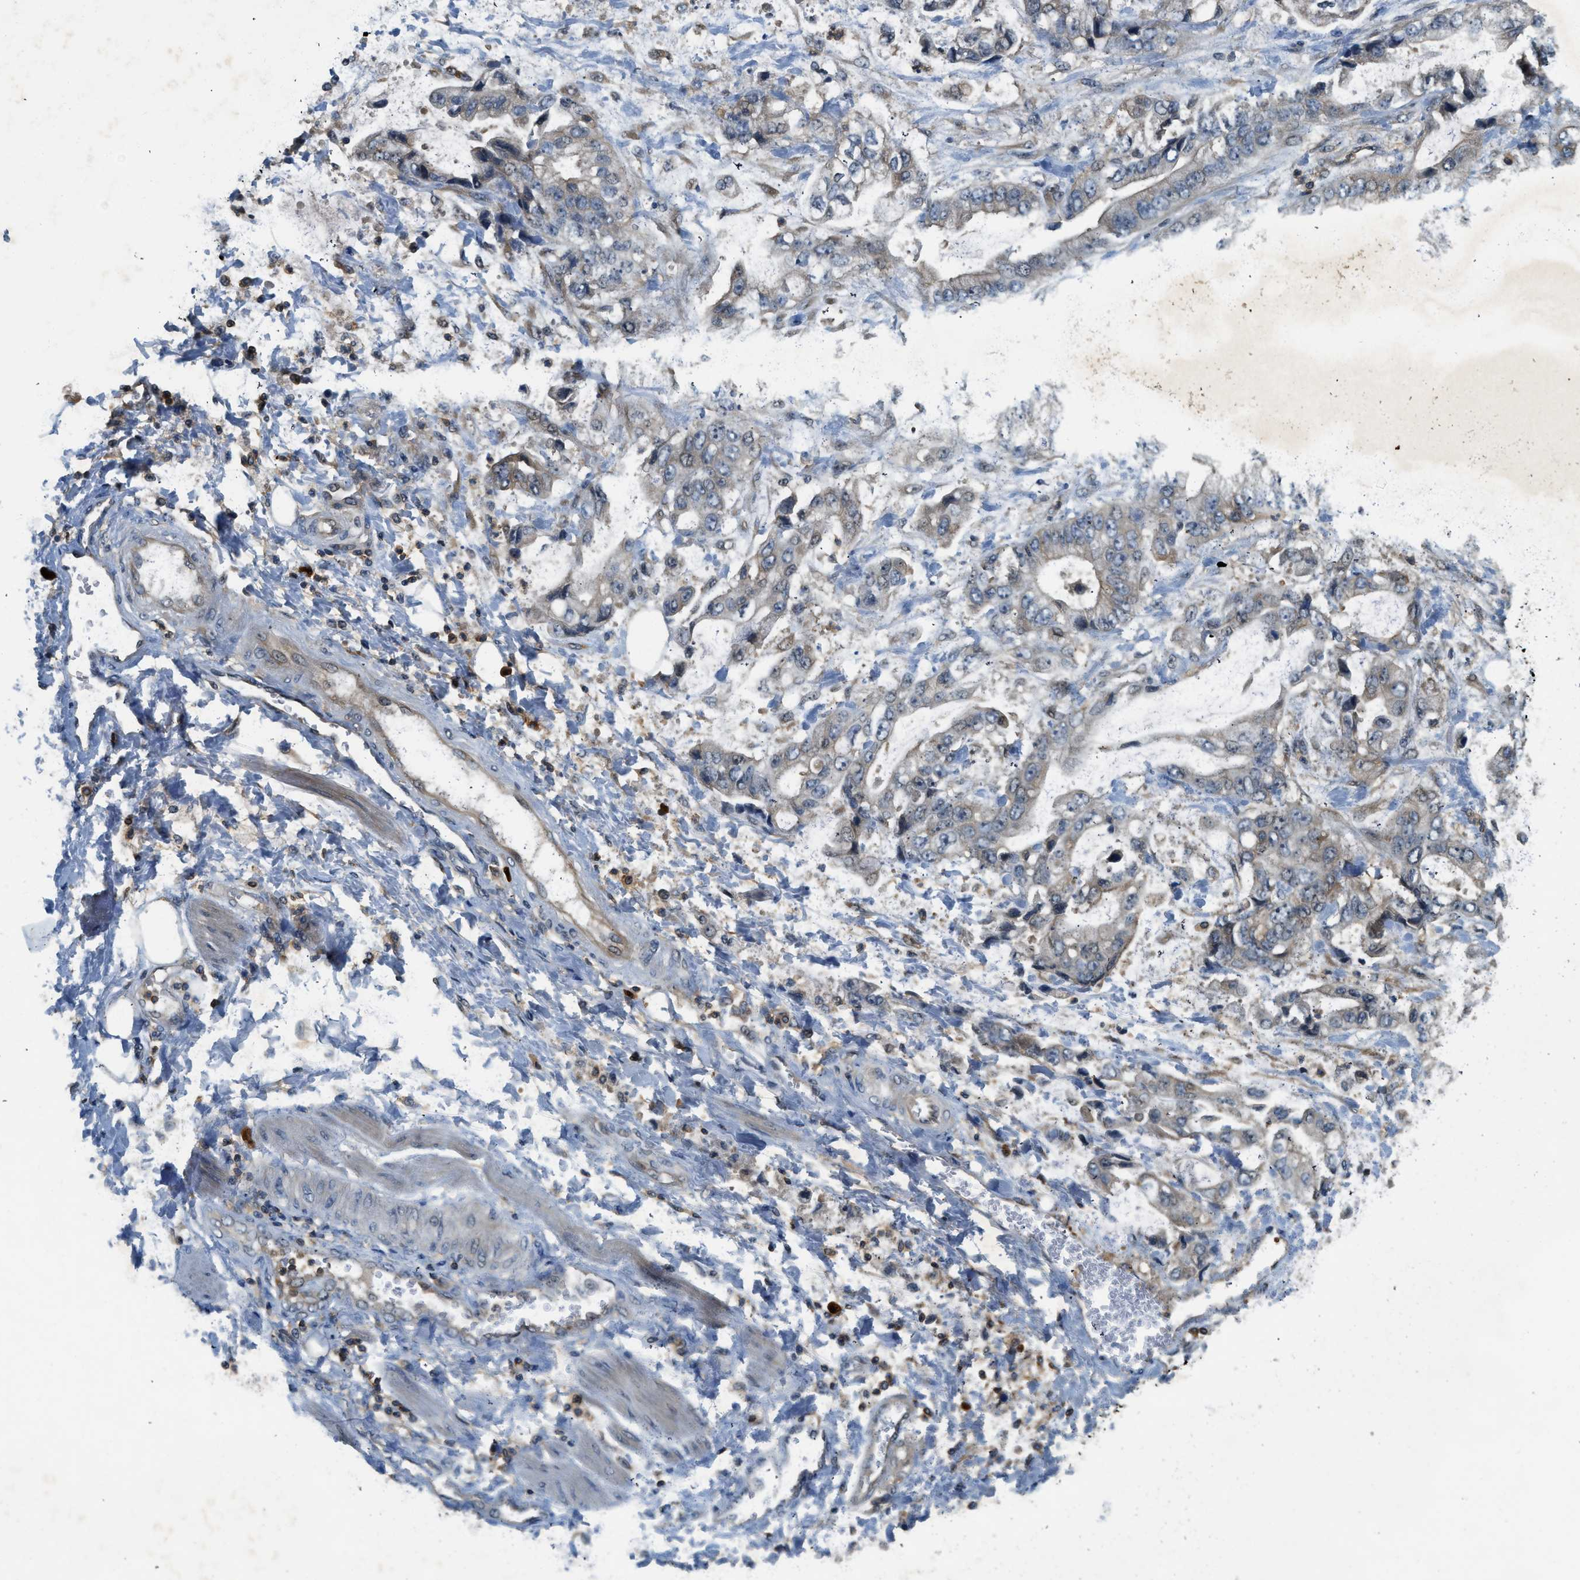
{"staining": {"intensity": "moderate", "quantity": ">75%", "location": "cytoplasmic/membranous"}, "tissue": "stomach cancer", "cell_type": "Tumor cells", "image_type": "cancer", "snomed": [{"axis": "morphology", "description": "Normal tissue, NOS"}, {"axis": "morphology", "description": "Adenocarcinoma, NOS"}, {"axis": "topography", "description": "Stomach"}], "caption": "Immunohistochemical staining of stomach adenocarcinoma demonstrates medium levels of moderate cytoplasmic/membranous staining in approximately >75% of tumor cells.", "gene": "GMPPB", "patient": {"sex": "male", "age": 62}}